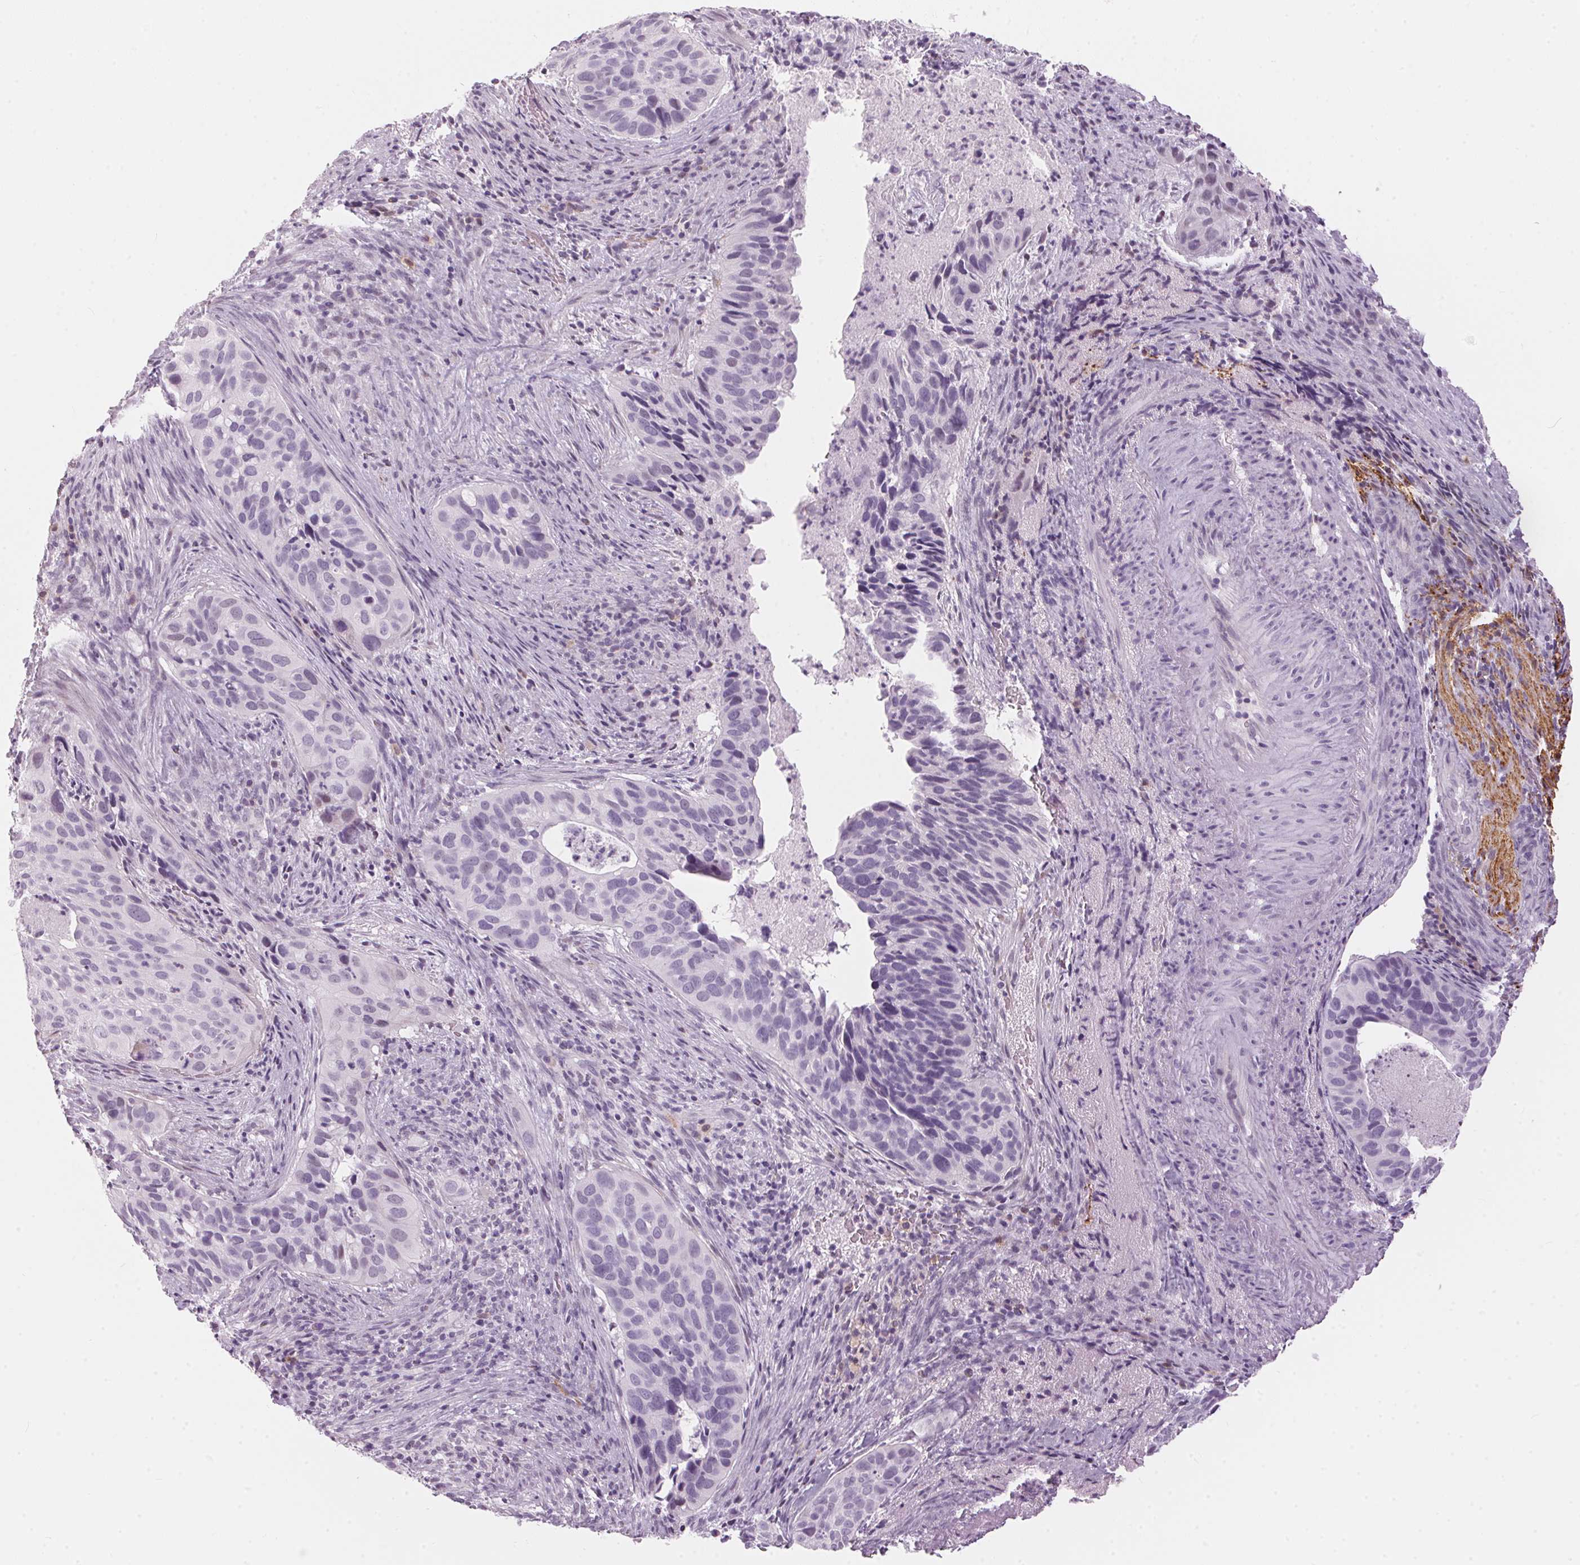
{"staining": {"intensity": "negative", "quantity": "none", "location": "none"}, "tissue": "cervical cancer", "cell_type": "Tumor cells", "image_type": "cancer", "snomed": [{"axis": "morphology", "description": "Squamous cell carcinoma, NOS"}, {"axis": "topography", "description": "Cervix"}], "caption": "Protein analysis of cervical cancer (squamous cell carcinoma) exhibits no significant expression in tumor cells.", "gene": "CADPS", "patient": {"sex": "female", "age": 38}}